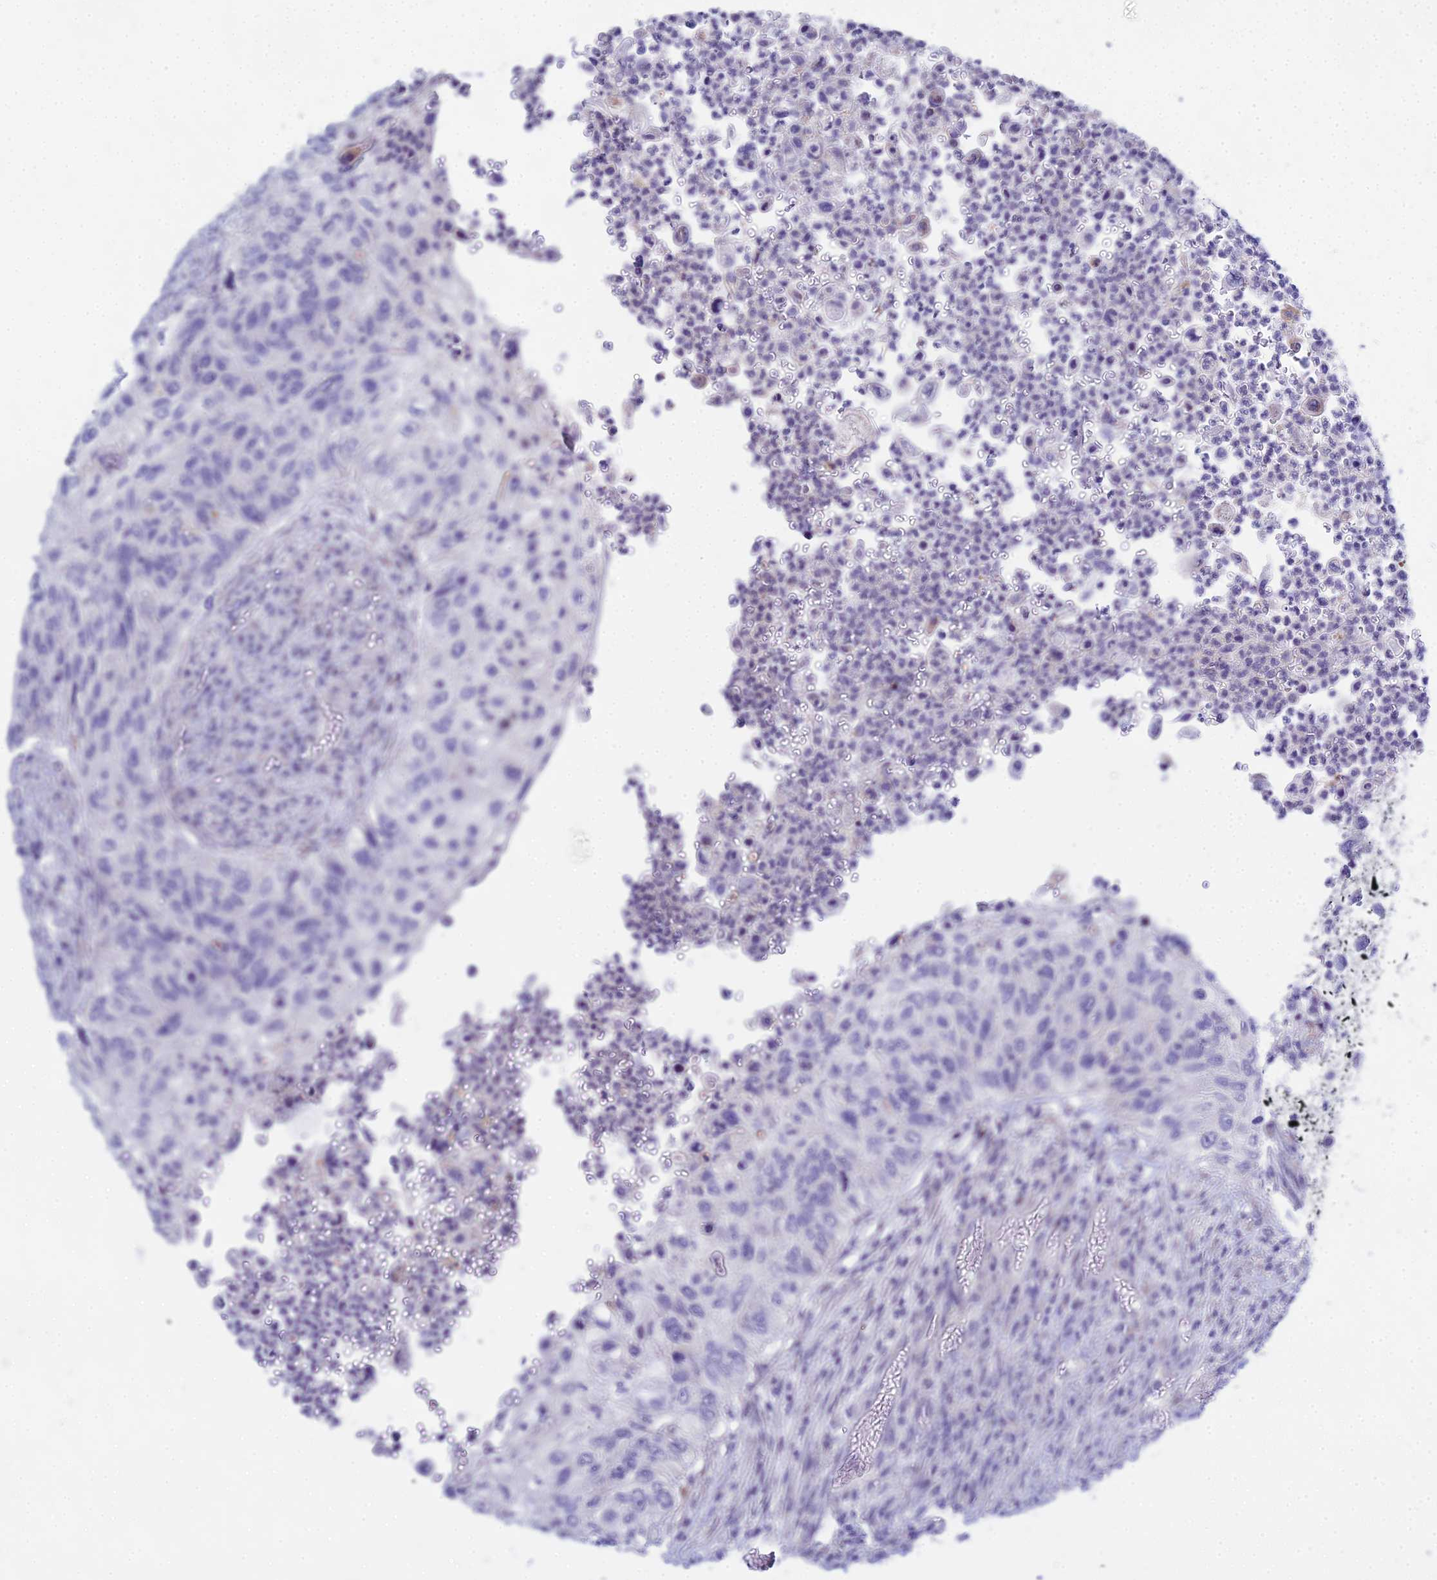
{"staining": {"intensity": "negative", "quantity": "none", "location": "none"}, "tissue": "urothelial cancer", "cell_type": "Tumor cells", "image_type": "cancer", "snomed": [{"axis": "morphology", "description": "Urothelial carcinoma, High grade"}, {"axis": "topography", "description": "Urinary bladder"}], "caption": "This is an immunohistochemistry (IHC) micrograph of urothelial cancer. There is no positivity in tumor cells.", "gene": "PRR13", "patient": {"sex": "female", "age": 60}}